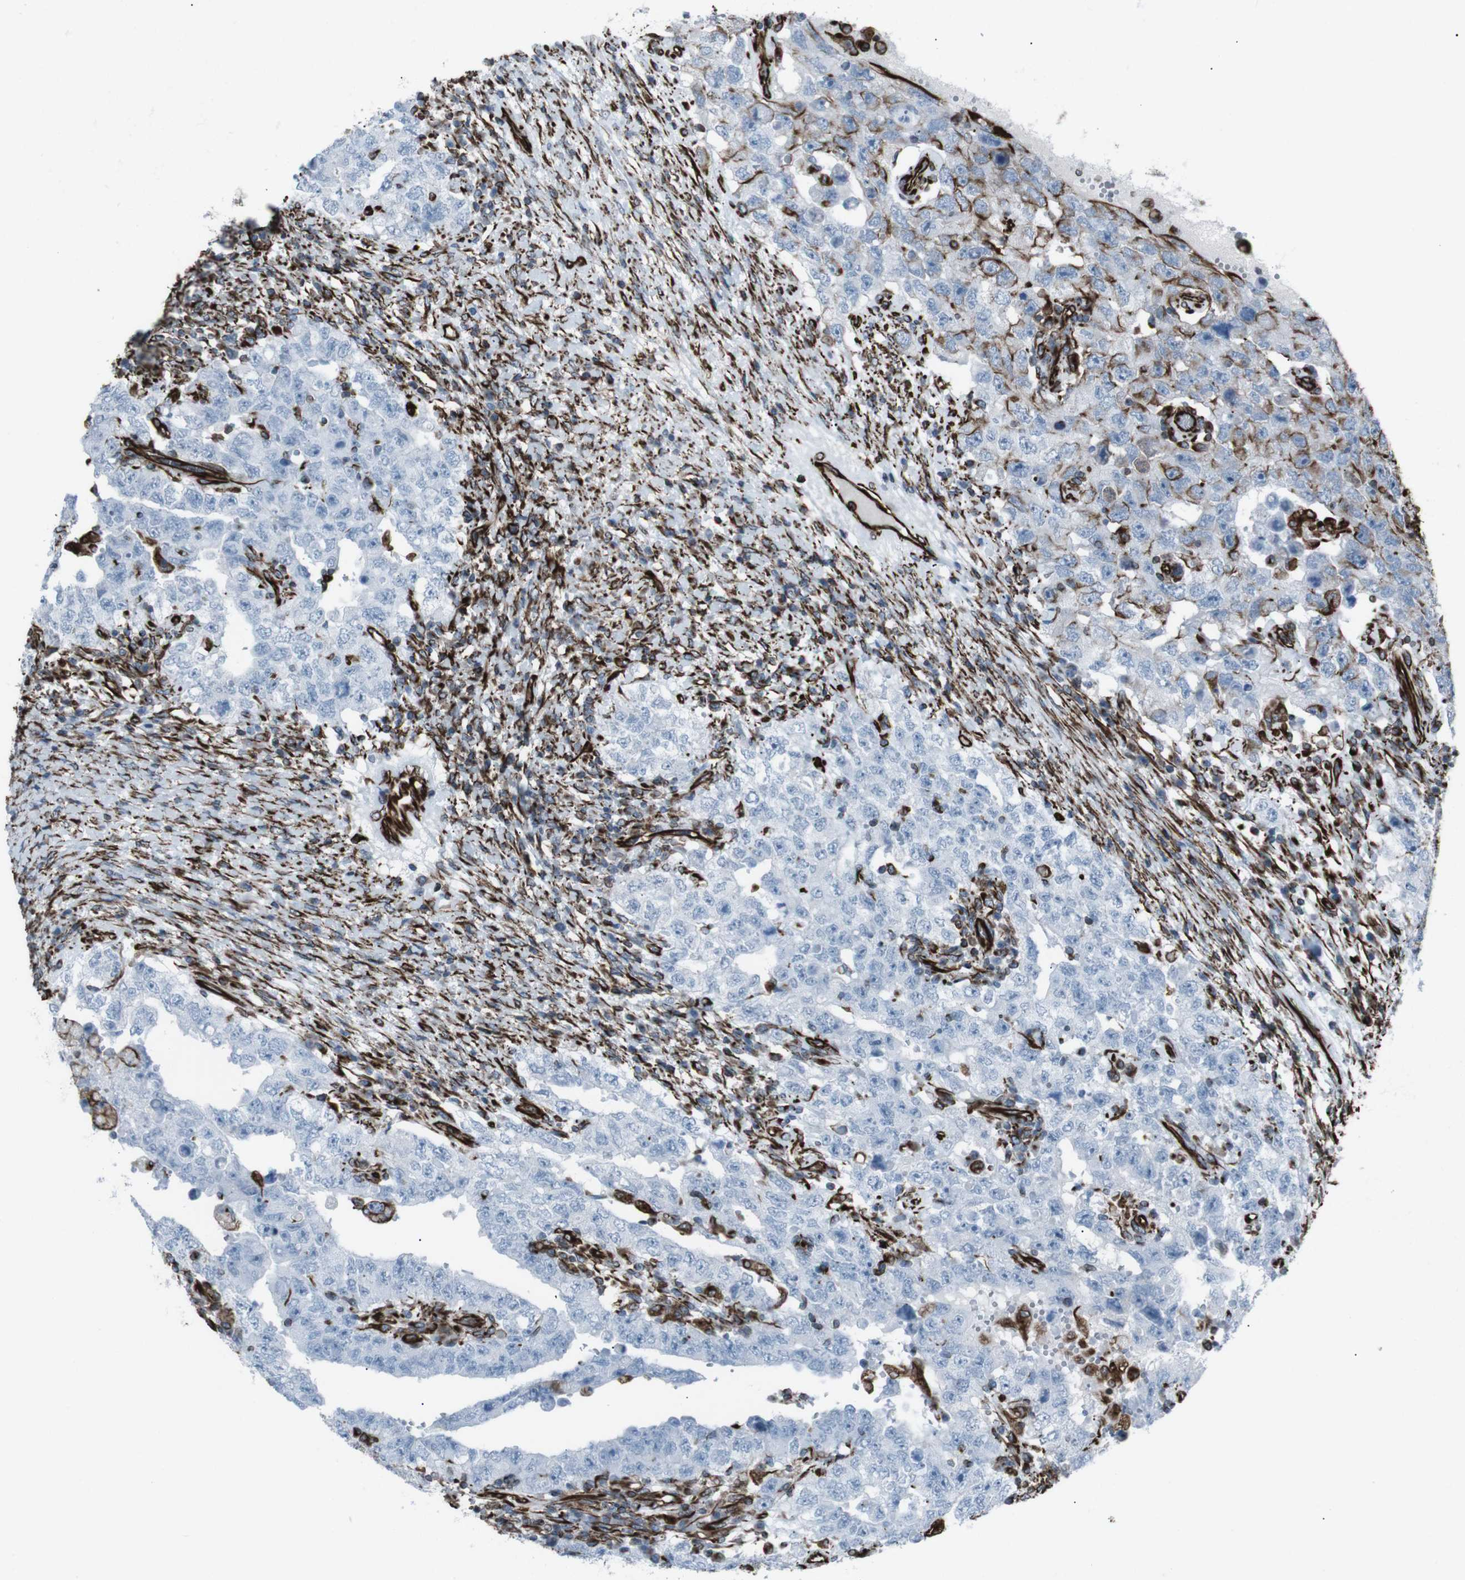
{"staining": {"intensity": "moderate", "quantity": "<25%", "location": "cytoplasmic/membranous"}, "tissue": "testis cancer", "cell_type": "Tumor cells", "image_type": "cancer", "snomed": [{"axis": "morphology", "description": "Carcinoma, Embryonal, NOS"}, {"axis": "topography", "description": "Testis"}], "caption": "IHC (DAB (3,3'-diaminobenzidine)) staining of embryonal carcinoma (testis) shows moderate cytoplasmic/membranous protein expression in approximately <25% of tumor cells.", "gene": "ZDHHC6", "patient": {"sex": "male", "age": 26}}